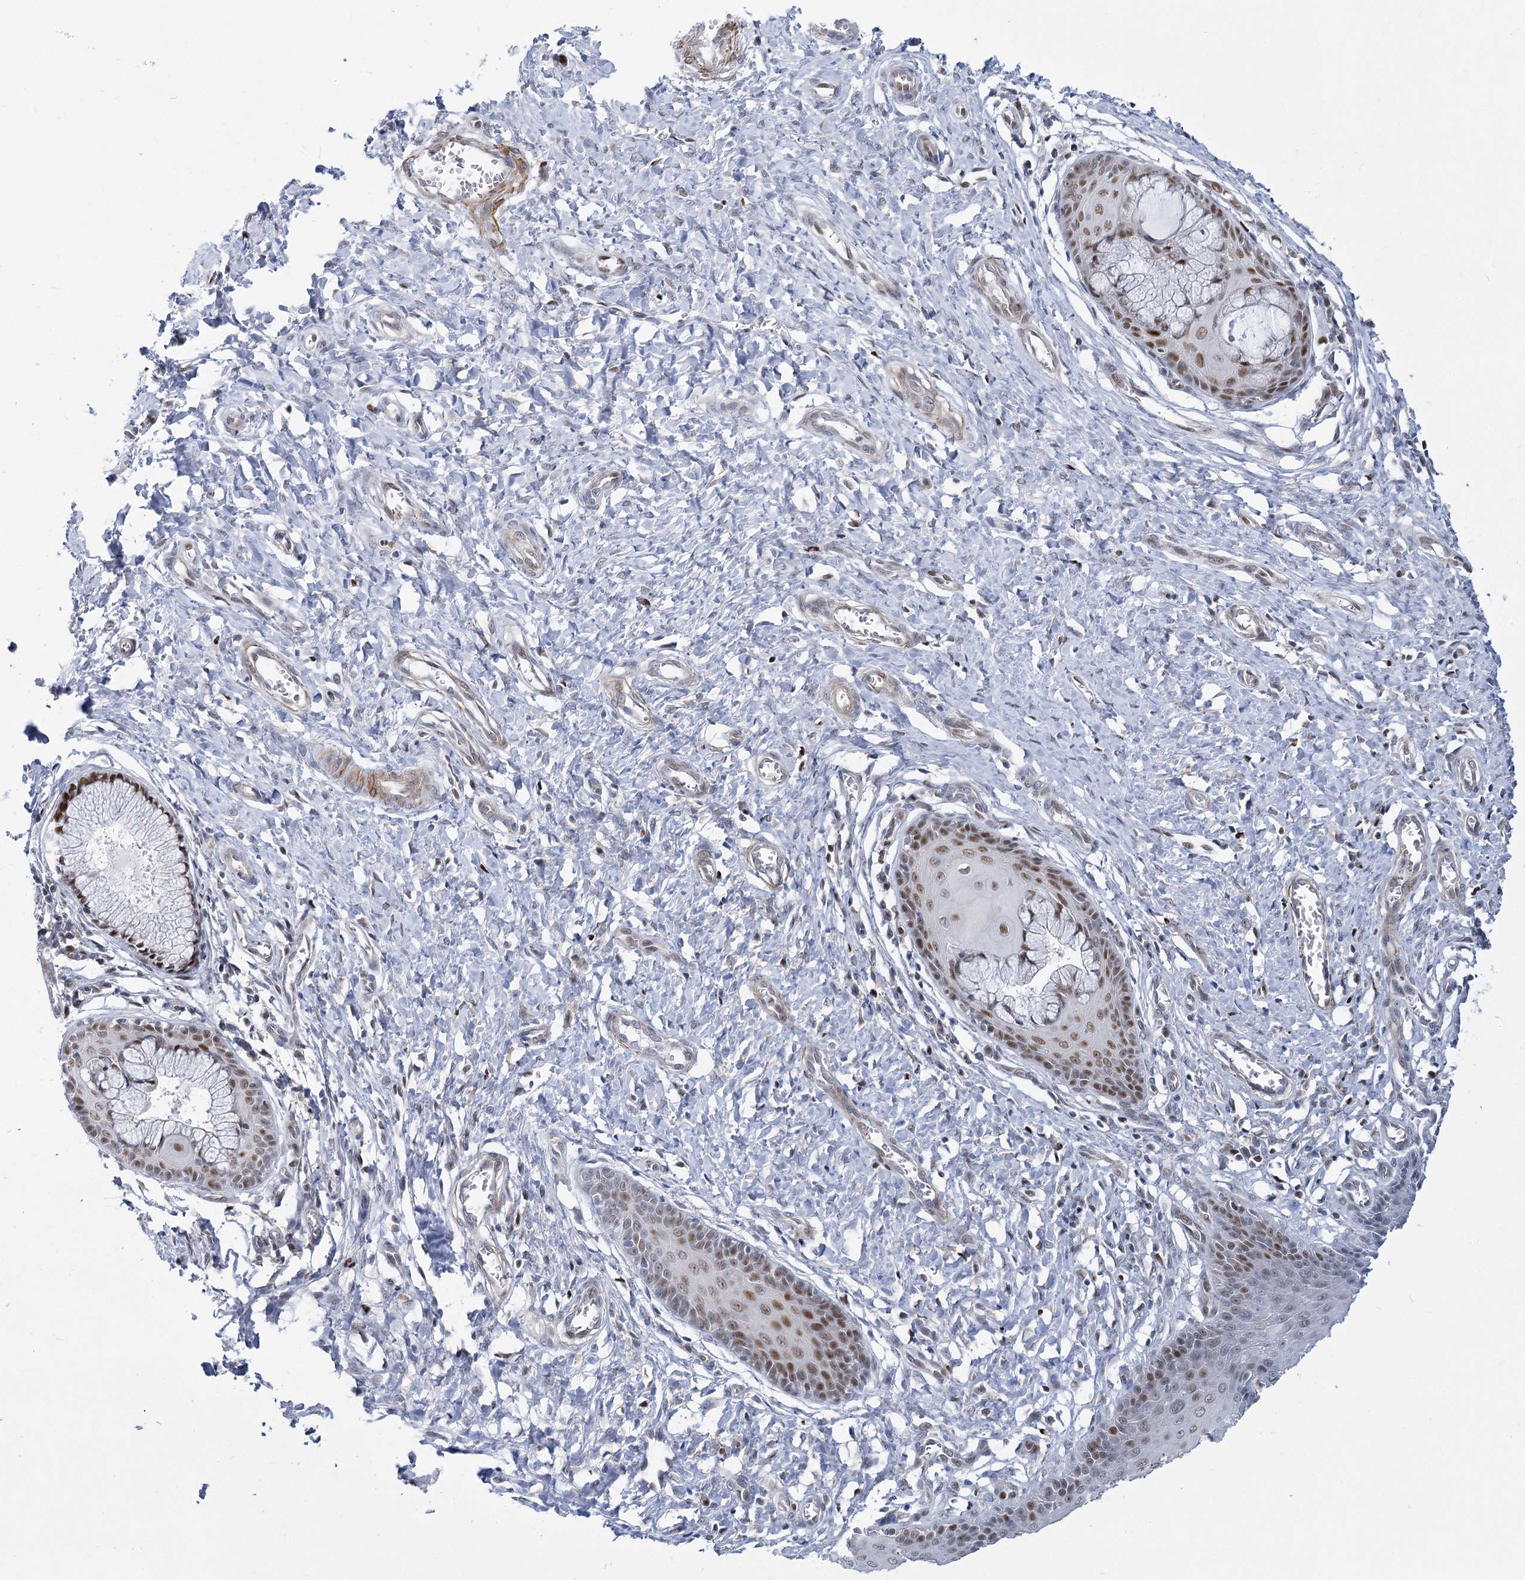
{"staining": {"intensity": "moderate", "quantity": "25%-75%", "location": "nuclear"}, "tissue": "cervix", "cell_type": "Glandular cells", "image_type": "normal", "snomed": [{"axis": "morphology", "description": "Normal tissue, NOS"}, {"axis": "topography", "description": "Cervix"}], "caption": "Immunohistochemical staining of normal human cervix shows moderate nuclear protein expression in about 25%-75% of glandular cells. The staining was performed using DAB (3,3'-diaminobenzidine), with brown indicating positive protein expression. Nuclei are stained blue with hematoxylin.", "gene": "ARSI", "patient": {"sex": "female", "age": 55}}